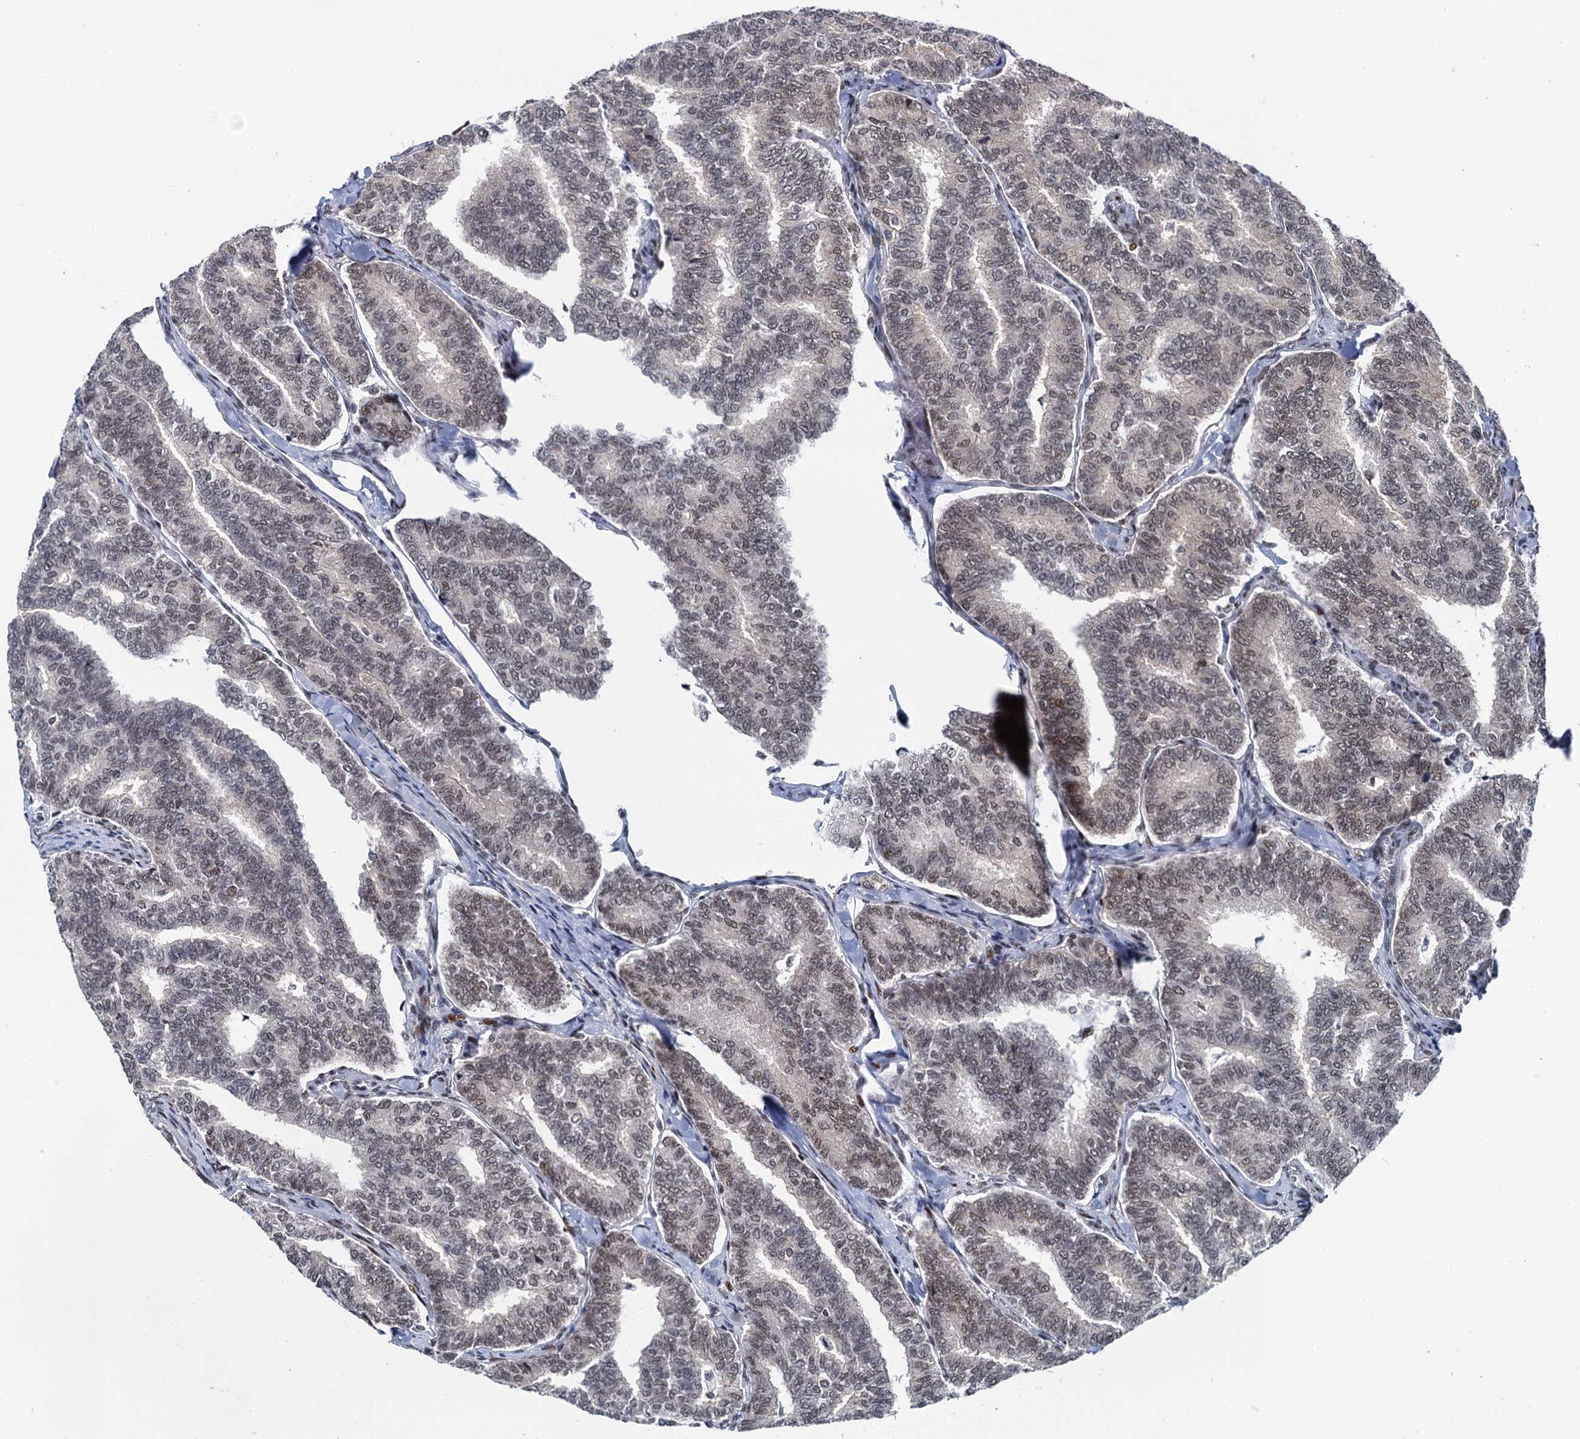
{"staining": {"intensity": "weak", "quantity": "<25%", "location": "nuclear"}, "tissue": "thyroid cancer", "cell_type": "Tumor cells", "image_type": "cancer", "snomed": [{"axis": "morphology", "description": "Papillary adenocarcinoma, NOS"}, {"axis": "topography", "description": "Thyroid gland"}], "caption": "Immunohistochemistry (IHC) of thyroid cancer shows no expression in tumor cells.", "gene": "RUFY2", "patient": {"sex": "female", "age": 35}}